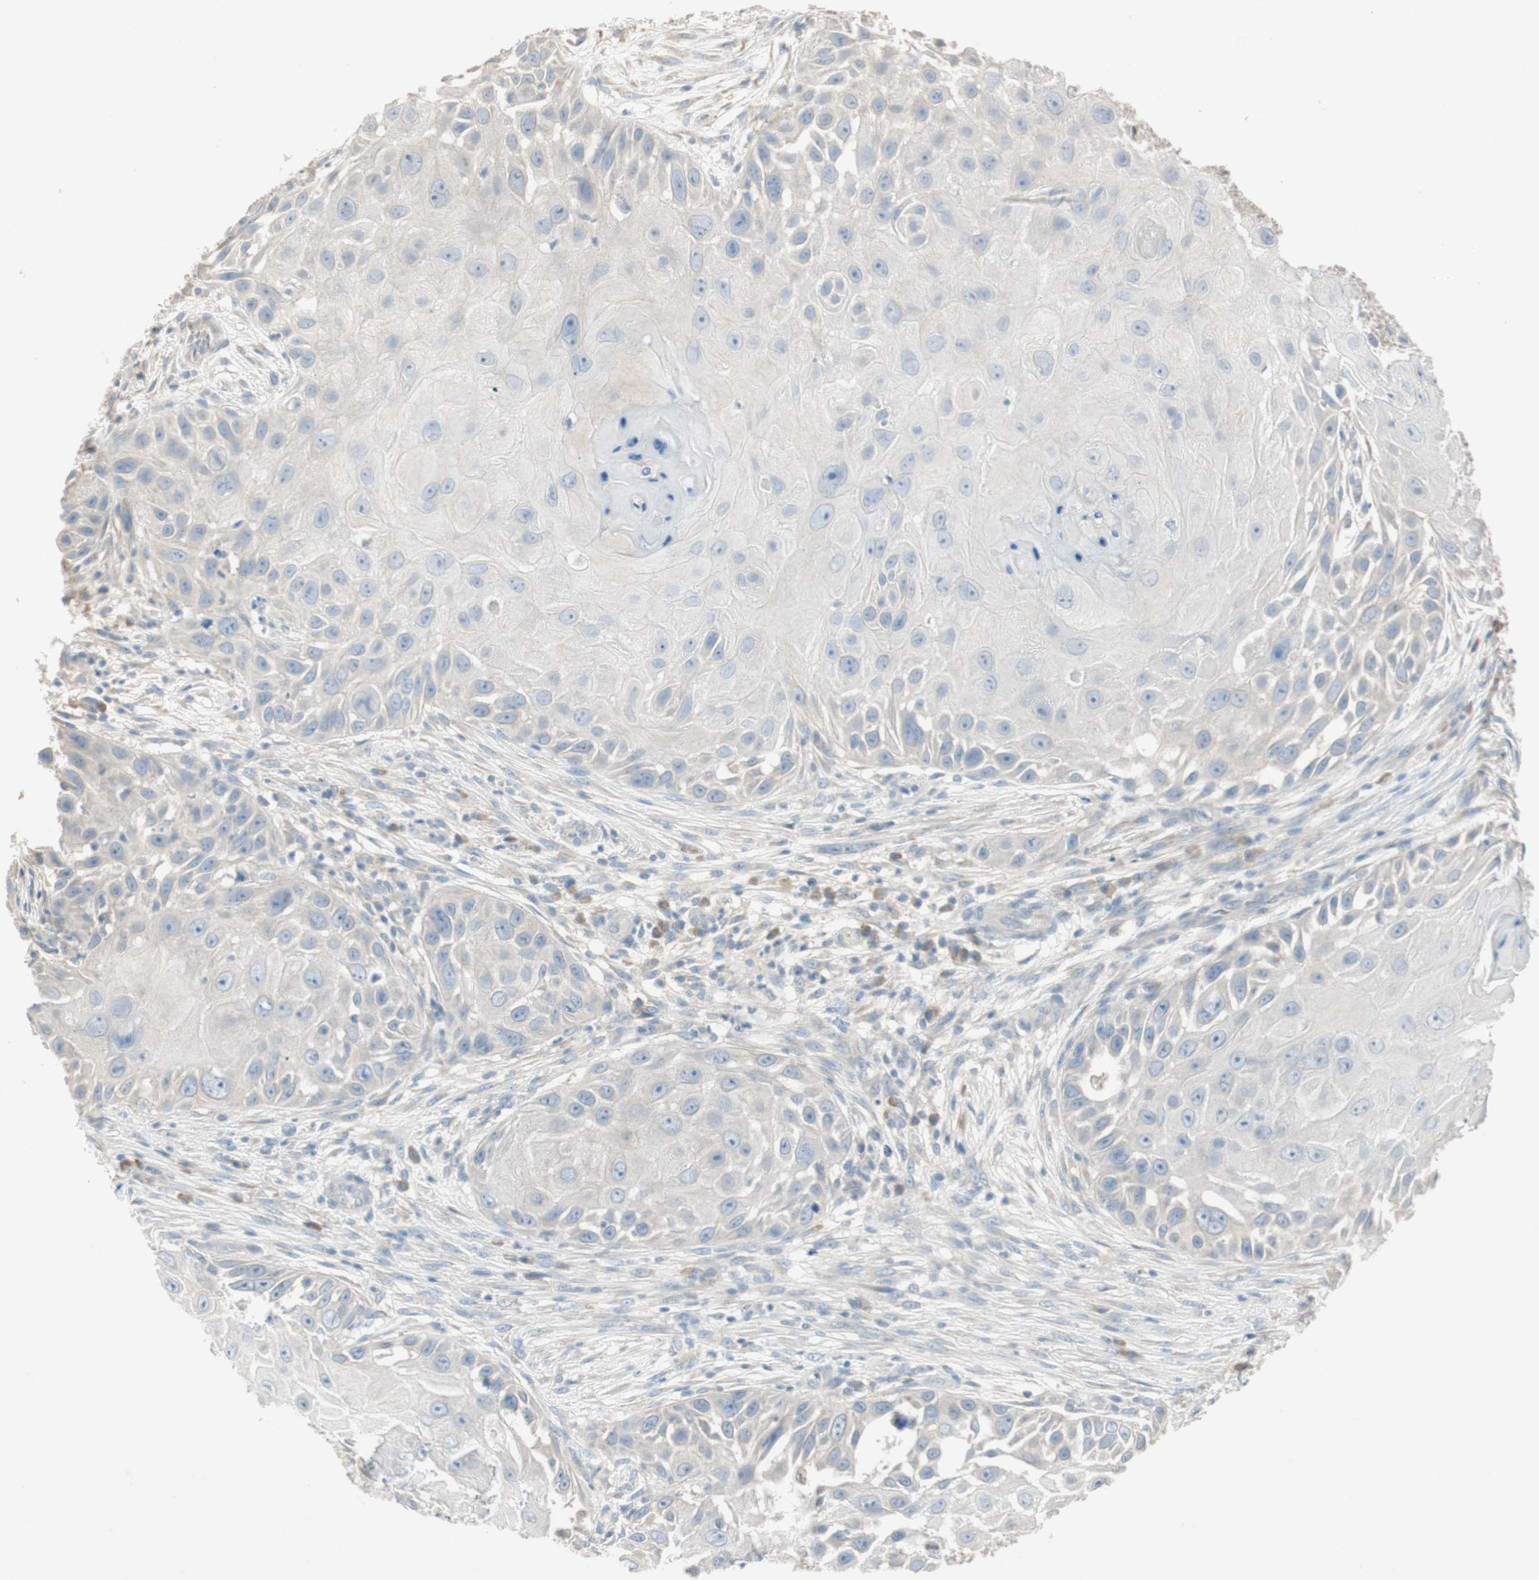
{"staining": {"intensity": "negative", "quantity": "none", "location": "none"}, "tissue": "skin cancer", "cell_type": "Tumor cells", "image_type": "cancer", "snomed": [{"axis": "morphology", "description": "Squamous cell carcinoma, NOS"}, {"axis": "topography", "description": "Skin"}], "caption": "Micrograph shows no significant protein staining in tumor cells of squamous cell carcinoma (skin).", "gene": "KHK", "patient": {"sex": "female", "age": 44}}